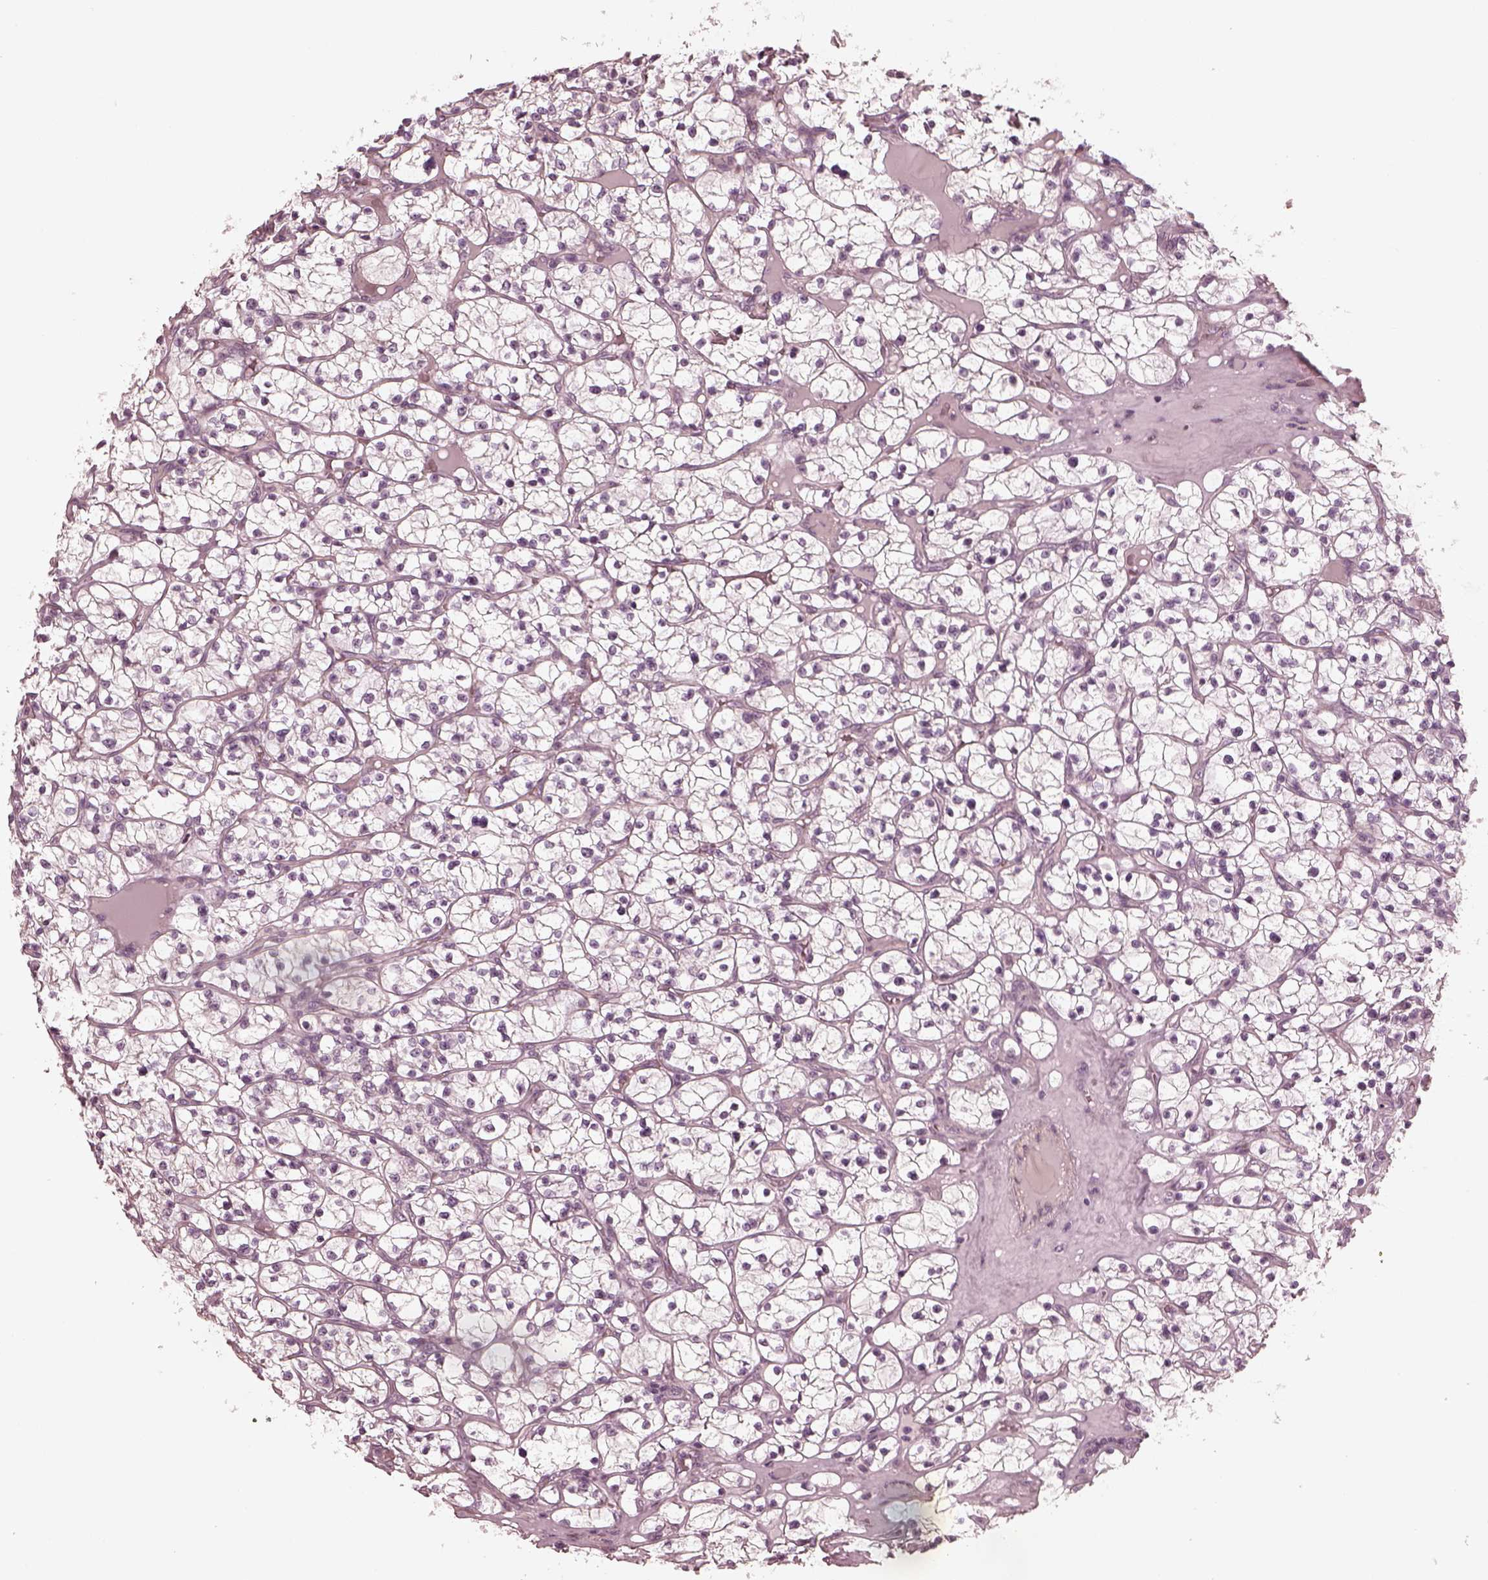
{"staining": {"intensity": "negative", "quantity": "none", "location": "none"}, "tissue": "renal cancer", "cell_type": "Tumor cells", "image_type": "cancer", "snomed": [{"axis": "morphology", "description": "Adenocarcinoma, NOS"}, {"axis": "topography", "description": "Kidney"}], "caption": "A micrograph of adenocarcinoma (renal) stained for a protein reveals no brown staining in tumor cells.", "gene": "KIF6", "patient": {"sex": "female", "age": 64}}